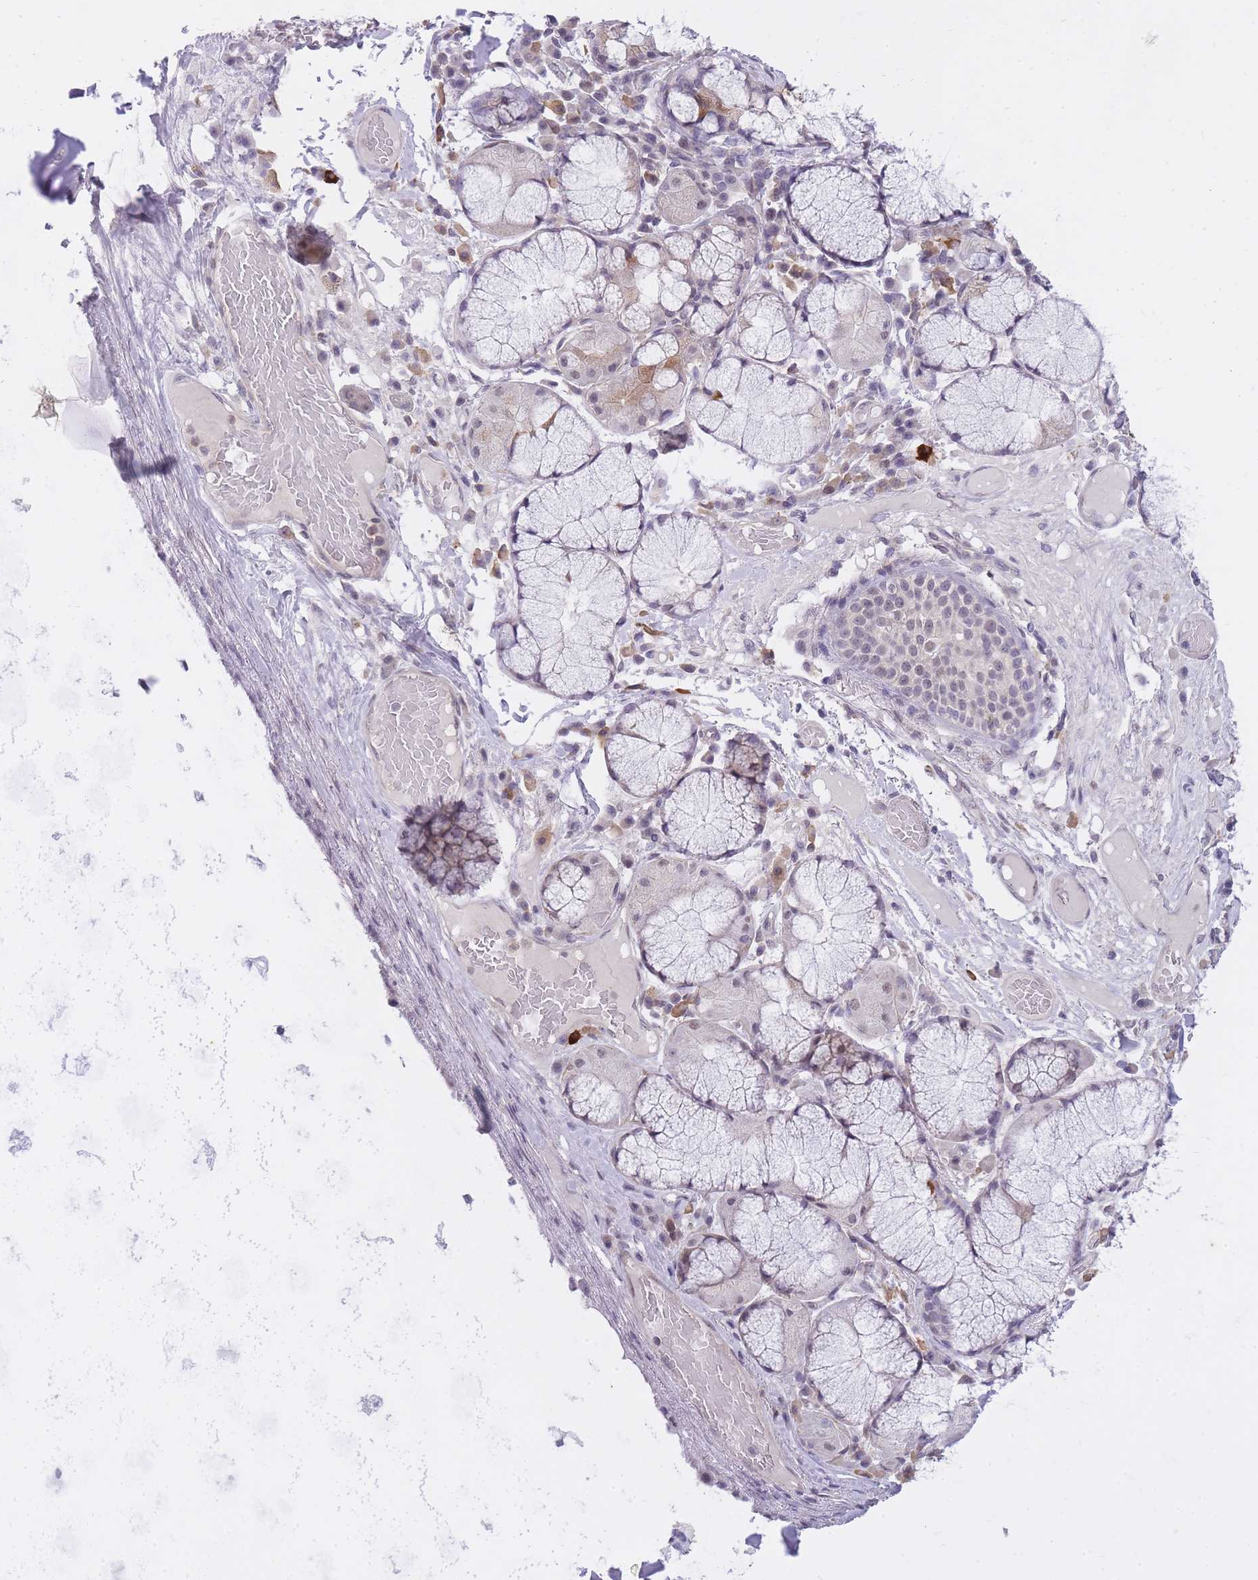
{"staining": {"intensity": "negative", "quantity": "none", "location": "none"}, "tissue": "adipose tissue", "cell_type": "Adipocytes", "image_type": "normal", "snomed": [{"axis": "morphology", "description": "Normal tissue, NOS"}, {"axis": "topography", "description": "Cartilage tissue"}, {"axis": "topography", "description": "Bronchus"}], "caption": "Adipocytes show no significant protein positivity in unremarkable adipose tissue.", "gene": "TIGD1", "patient": {"sex": "male", "age": 56}}